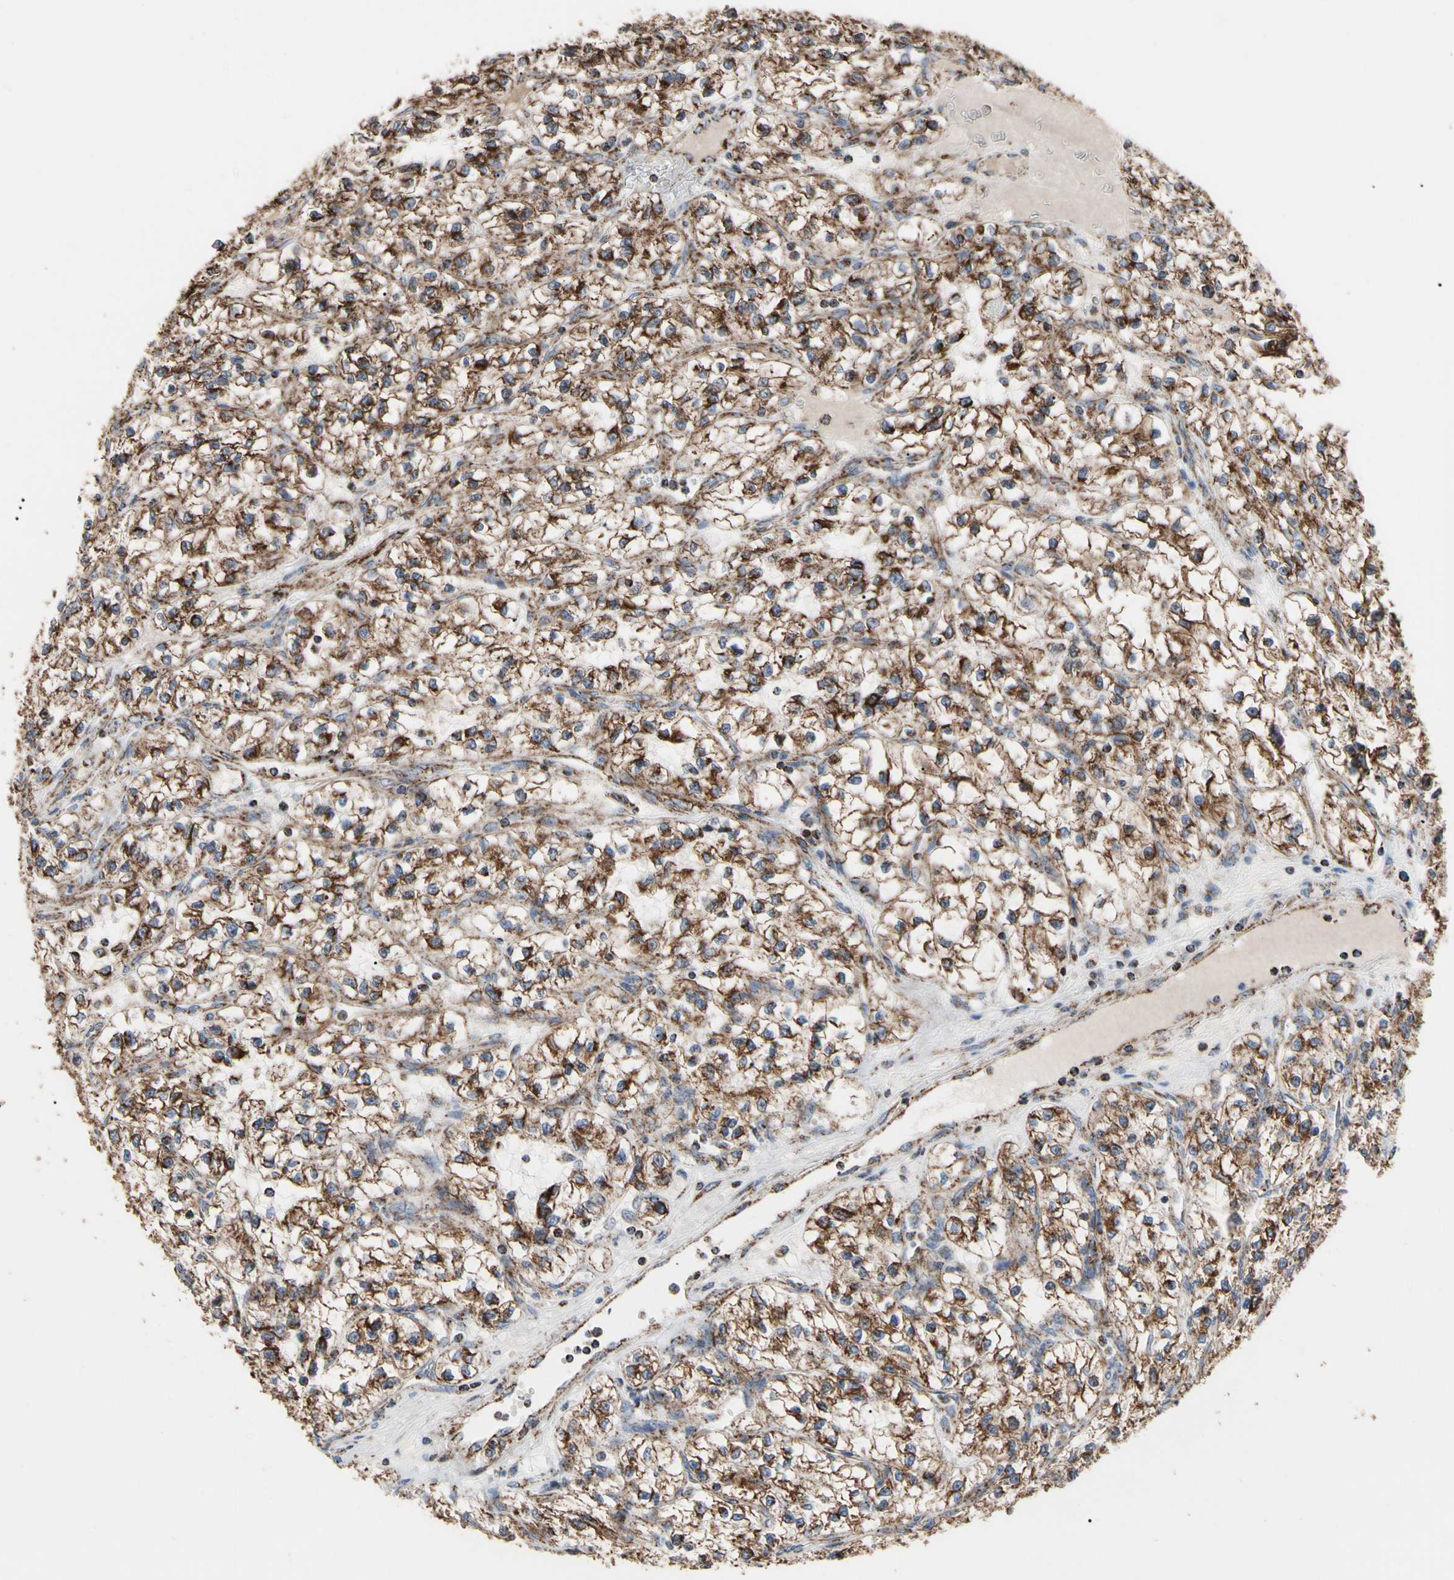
{"staining": {"intensity": "strong", "quantity": ">75%", "location": "cytoplasmic/membranous"}, "tissue": "renal cancer", "cell_type": "Tumor cells", "image_type": "cancer", "snomed": [{"axis": "morphology", "description": "Adenocarcinoma, NOS"}, {"axis": "topography", "description": "Kidney"}], "caption": "IHC of human renal cancer exhibits high levels of strong cytoplasmic/membranous positivity in about >75% of tumor cells.", "gene": "FAM110B", "patient": {"sex": "female", "age": 57}}